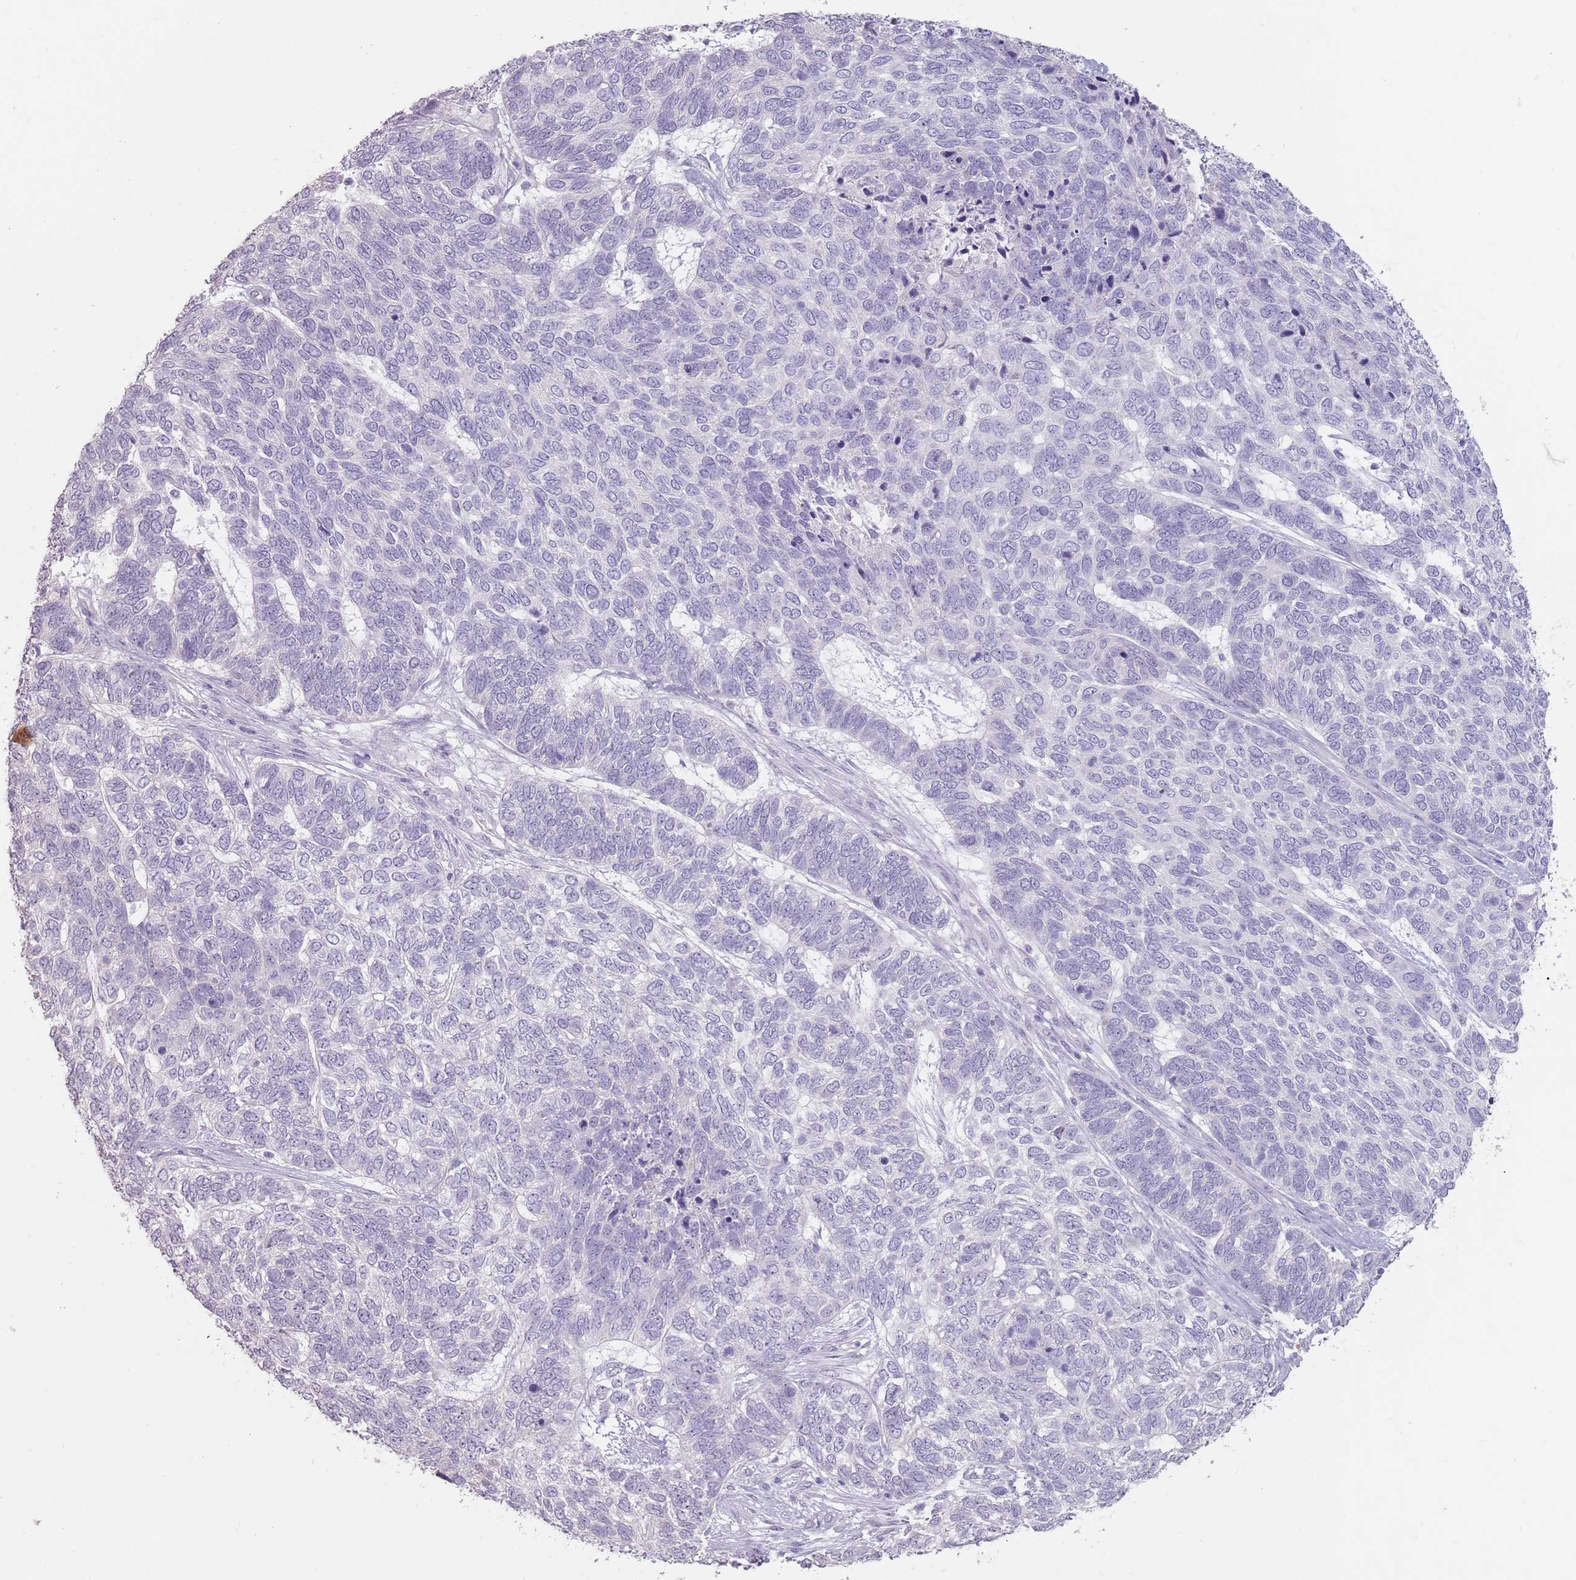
{"staining": {"intensity": "negative", "quantity": "none", "location": "none"}, "tissue": "skin cancer", "cell_type": "Tumor cells", "image_type": "cancer", "snomed": [{"axis": "morphology", "description": "Basal cell carcinoma"}, {"axis": "topography", "description": "Skin"}], "caption": "Tumor cells are negative for protein expression in human basal cell carcinoma (skin). (DAB (3,3'-diaminobenzidine) immunohistochemistry with hematoxylin counter stain).", "gene": "STYK1", "patient": {"sex": "female", "age": 65}}